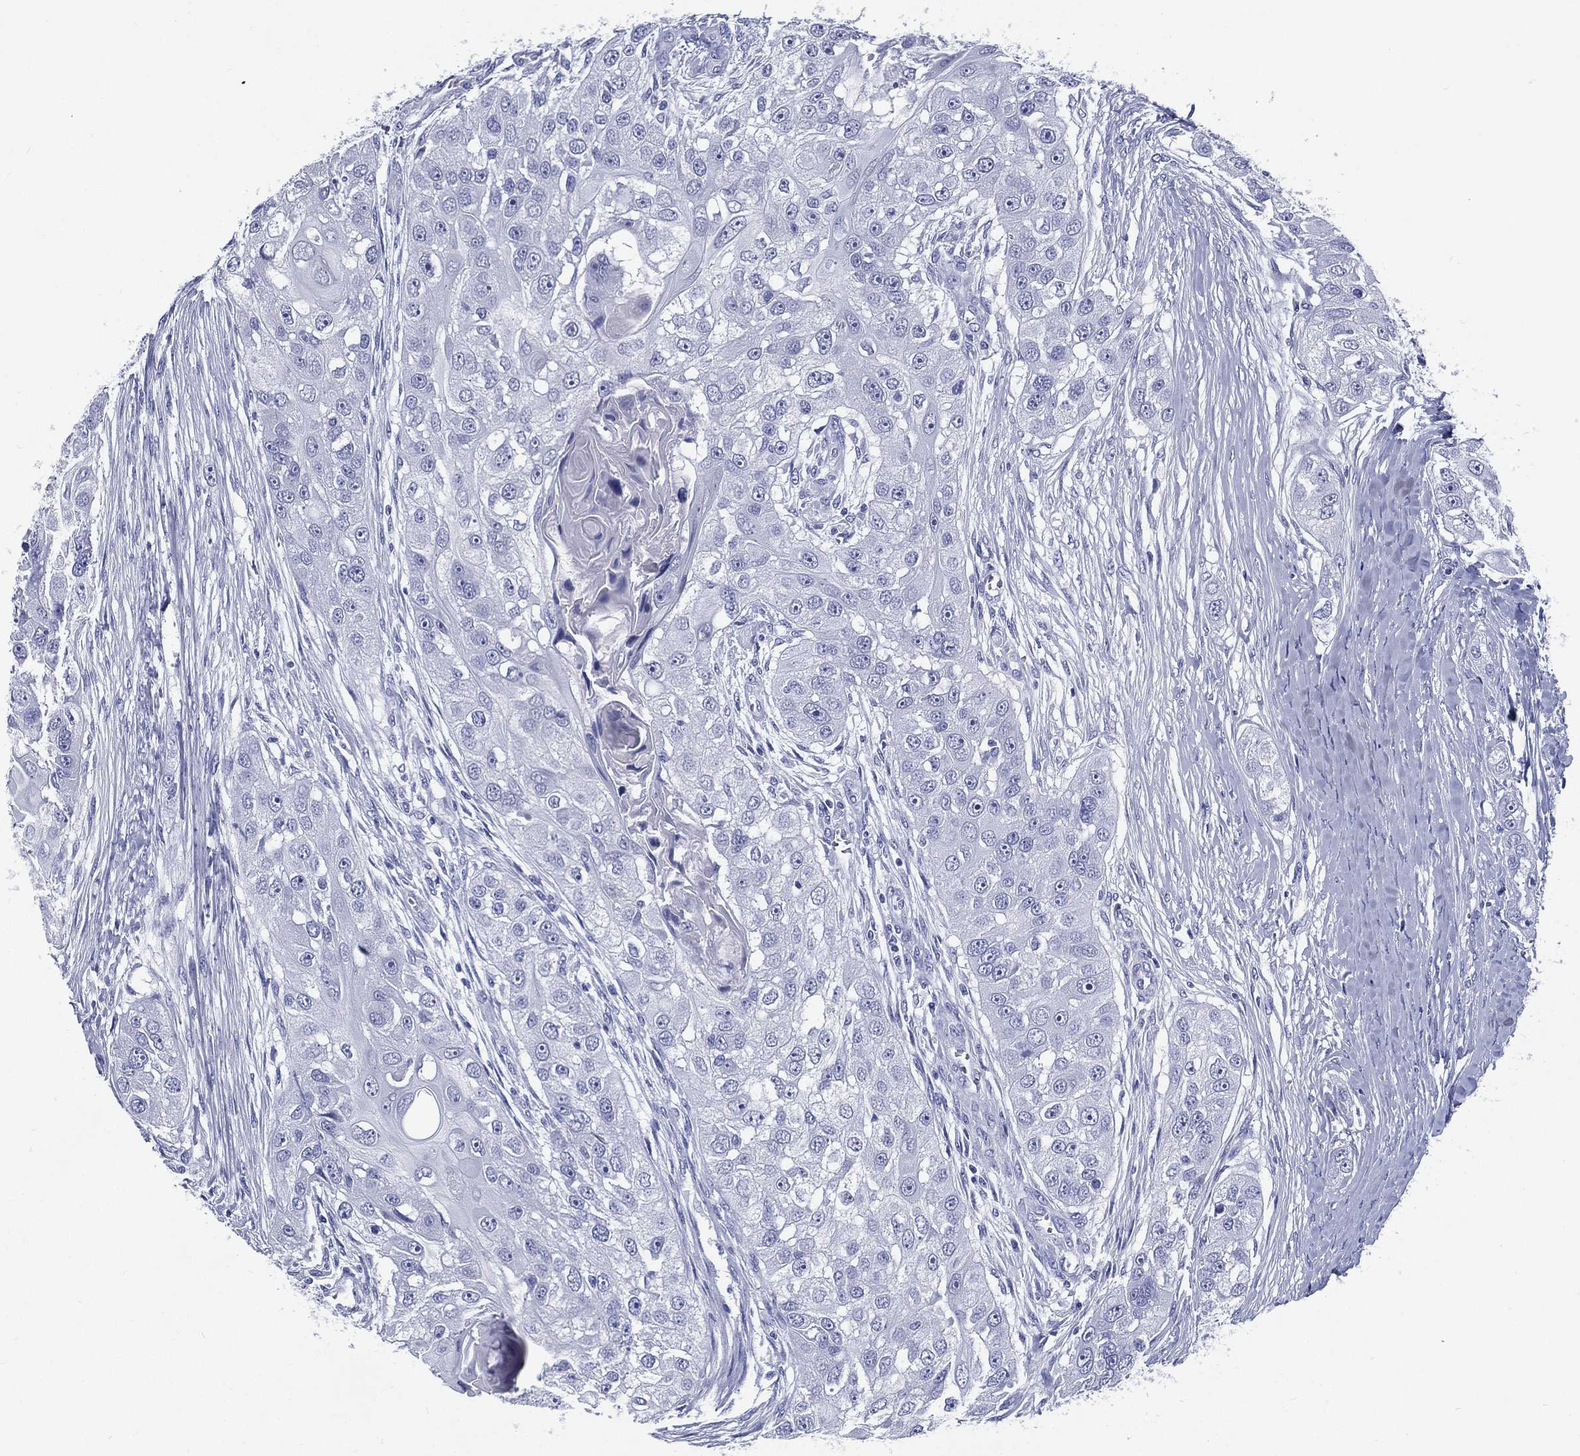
{"staining": {"intensity": "negative", "quantity": "none", "location": "none"}, "tissue": "head and neck cancer", "cell_type": "Tumor cells", "image_type": "cancer", "snomed": [{"axis": "morphology", "description": "Normal tissue, NOS"}, {"axis": "morphology", "description": "Squamous cell carcinoma, NOS"}, {"axis": "topography", "description": "Skeletal muscle"}, {"axis": "topography", "description": "Head-Neck"}], "caption": "Tumor cells show no significant protein positivity in head and neck cancer (squamous cell carcinoma).", "gene": "RSPH4A", "patient": {"sex": "male", "age": 51}}